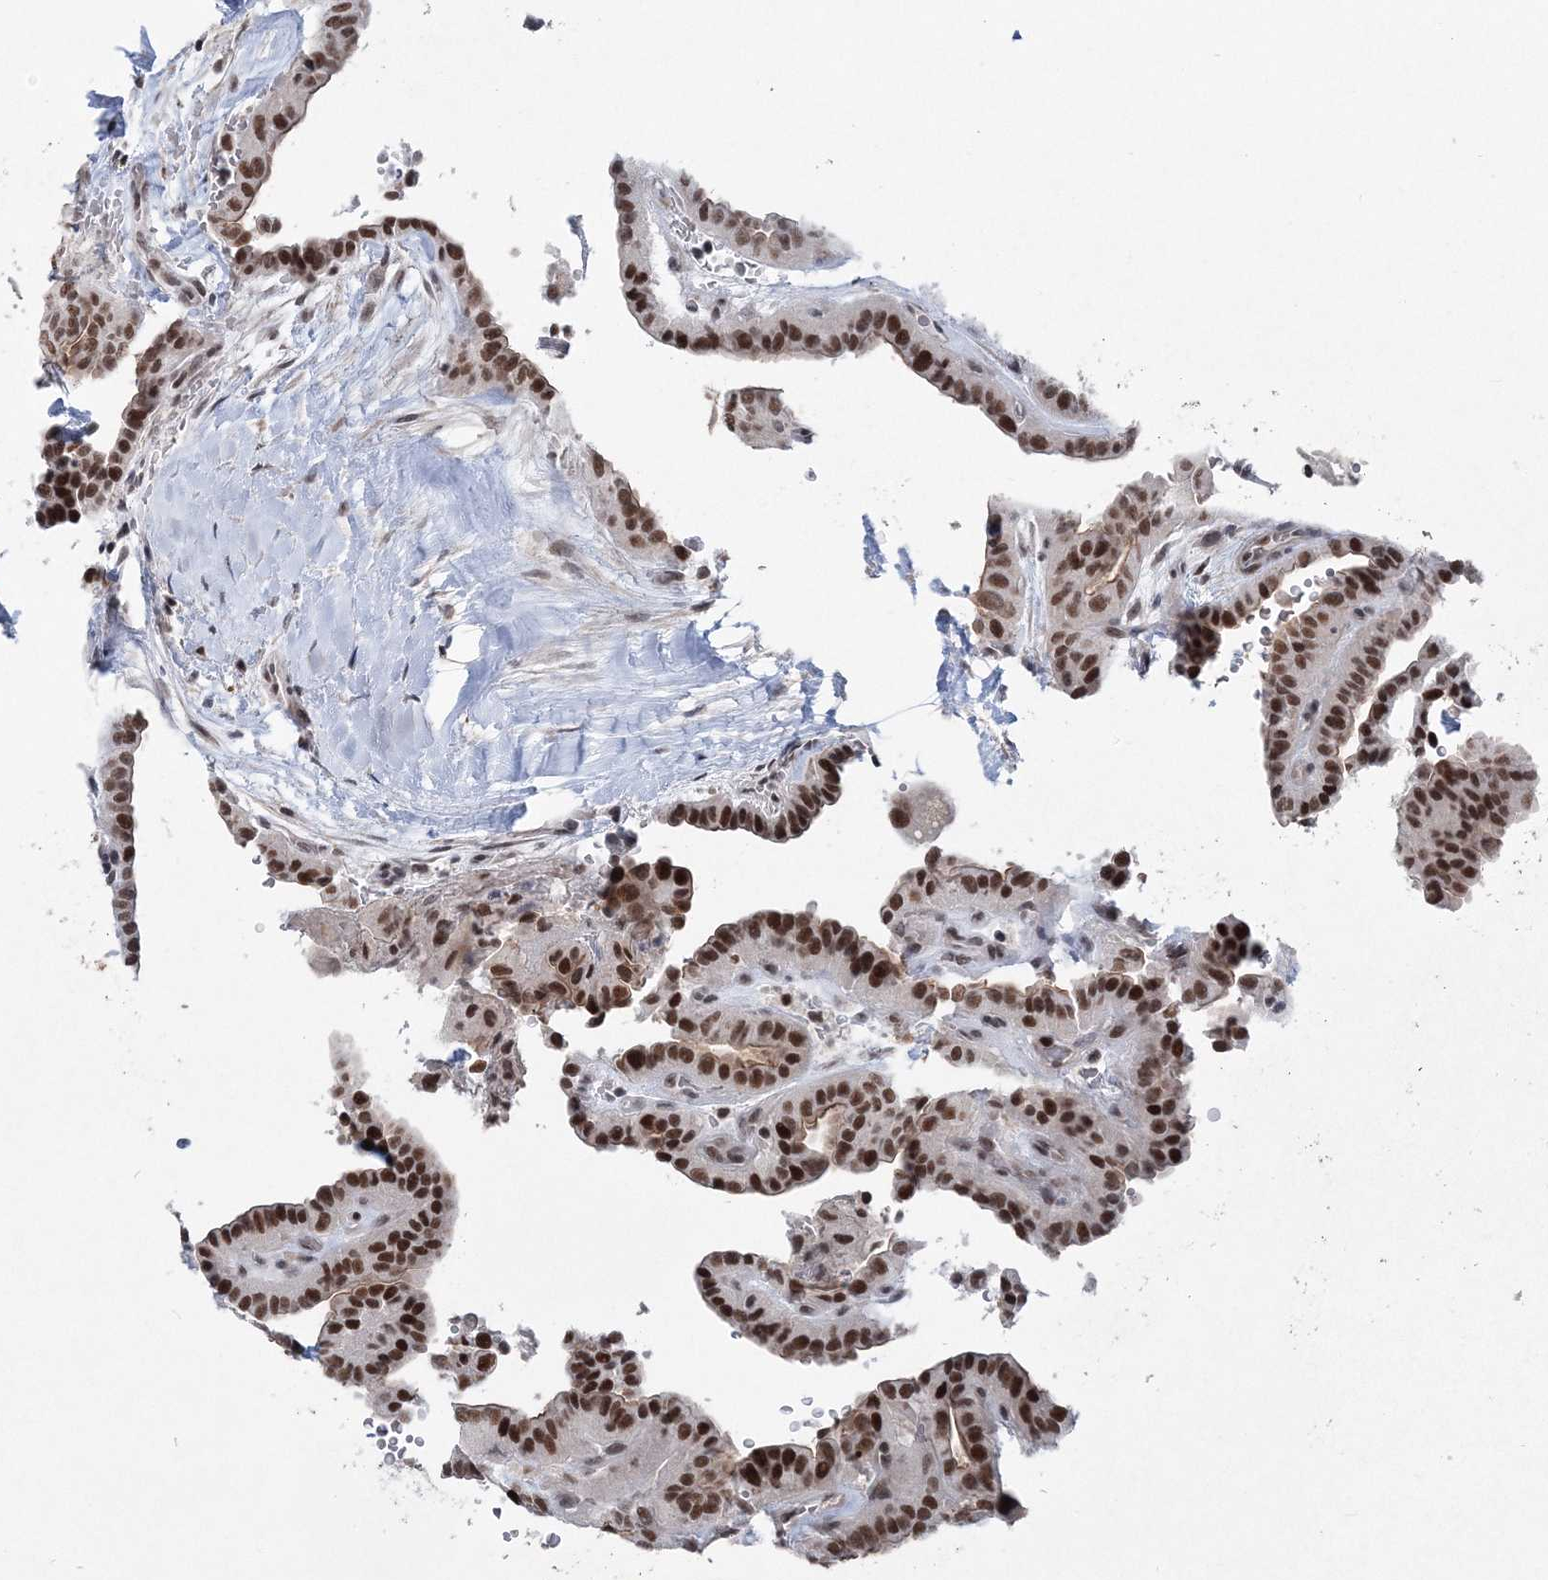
{"staining": {"intensity": "moderate", "quantity": ">75%", "location": "nuclear"}, "tissue": "thyroid cancer", "cell_type": "Tumor cells", "image_type": "cancer", "snomed": [{"axis": "morphology", "description": "Papillary adenocarcinoma, NOS"}, {"axis": "topography", "description": "Thyroid gland"}], "caption": "Immunohistochemistry staining of thyroid papillary adenocarcinoma, which exhibits medium levels of moderate nuclear positivity in approximately >75% of tumor cells indicating moderate nuclear protein expression. The staining was performed using DAB (brown) for protein detection and nuclei were counterstained in hematoxylin (blue).", "gene": "PDS5A", "patient": {"sex": "male", "age": 77}}